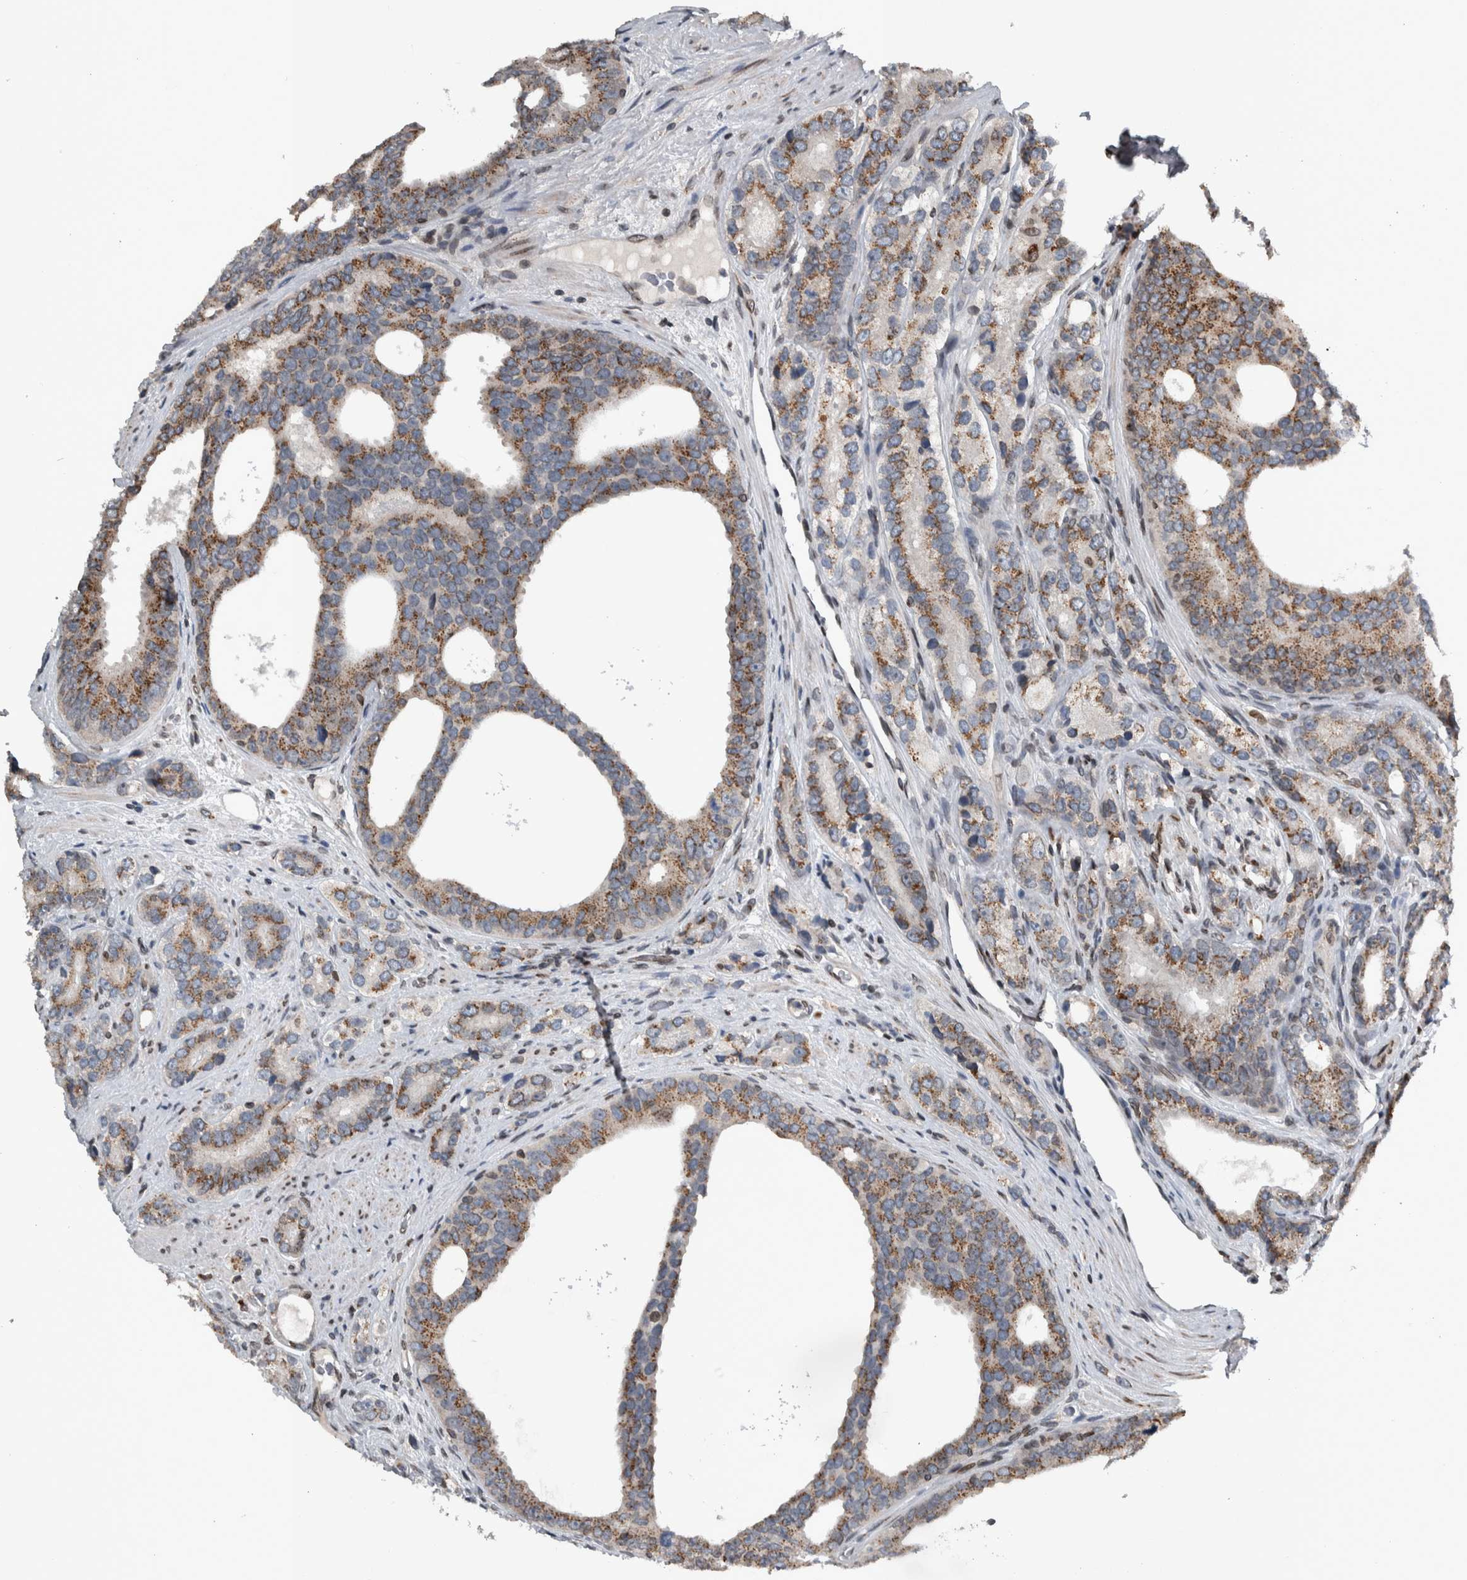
{"staining": {"intensity": "moderate", "quantity": ">75%", "location": "cytoplasmic/membranous"}, "tissue": "prostate cancer", "cell_type": "Tumor cells", "image_type": "cancer", "snomed": [{"axis": "morphology", "description": "Adenocarcinoma, High grade"}, {"axis": "topography", "description": "Prostate"}], "caption": "Human prostate cancer (adenocarcinoma (high-grade)) stained with a brown dye exhibits moderate cytoplasmic/membranous positive expression in about >75% of tumor cells.", "gene": "FAM135B", "patient": {"sex": "male", "age": 56}}